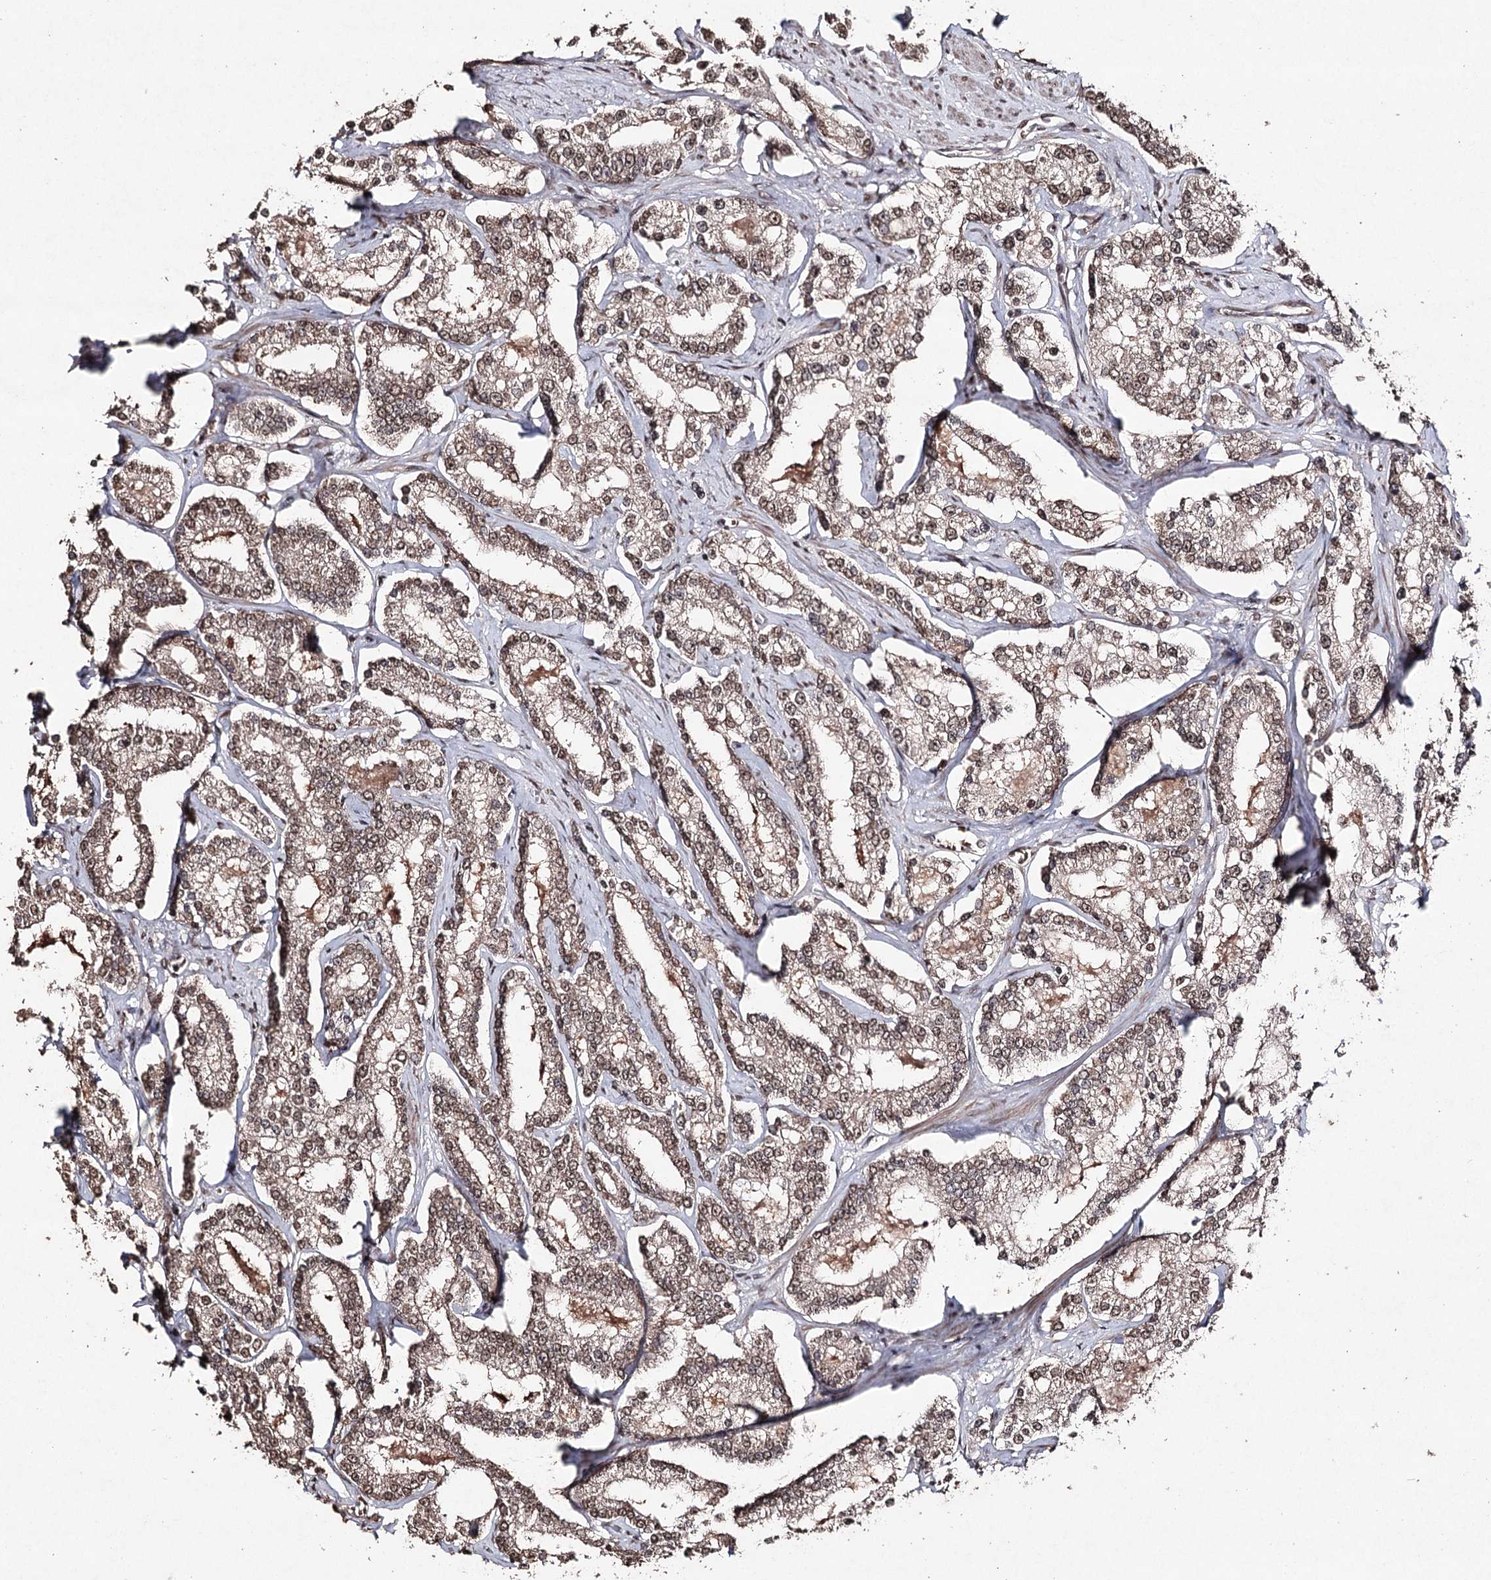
{"staining": {"intensity": "weak", "quantity": ">75%", "location": "cytoplasmic/membranous,nuclear"}, "tissue": "prostate cancer", "cell_type": "Tumor cells", "image_type": "cancer", "snomed": [{"axis": "morphology", "description": "Normal tissue, NOS"}, {"axis": "morphology", "description": "Adenocarcinoma, High grade"}, {"axis": "topography", "description": "Prostate"}], "caption": "Protein expression analysis of human prostate cancer (high-grade adenocarcinoma) reveals weak cytoplasmic/membranous and nuclear staining in about >75% of tumor cells.", "gene": "ATG14", "patient": {"sex": "male", "age": 83}}